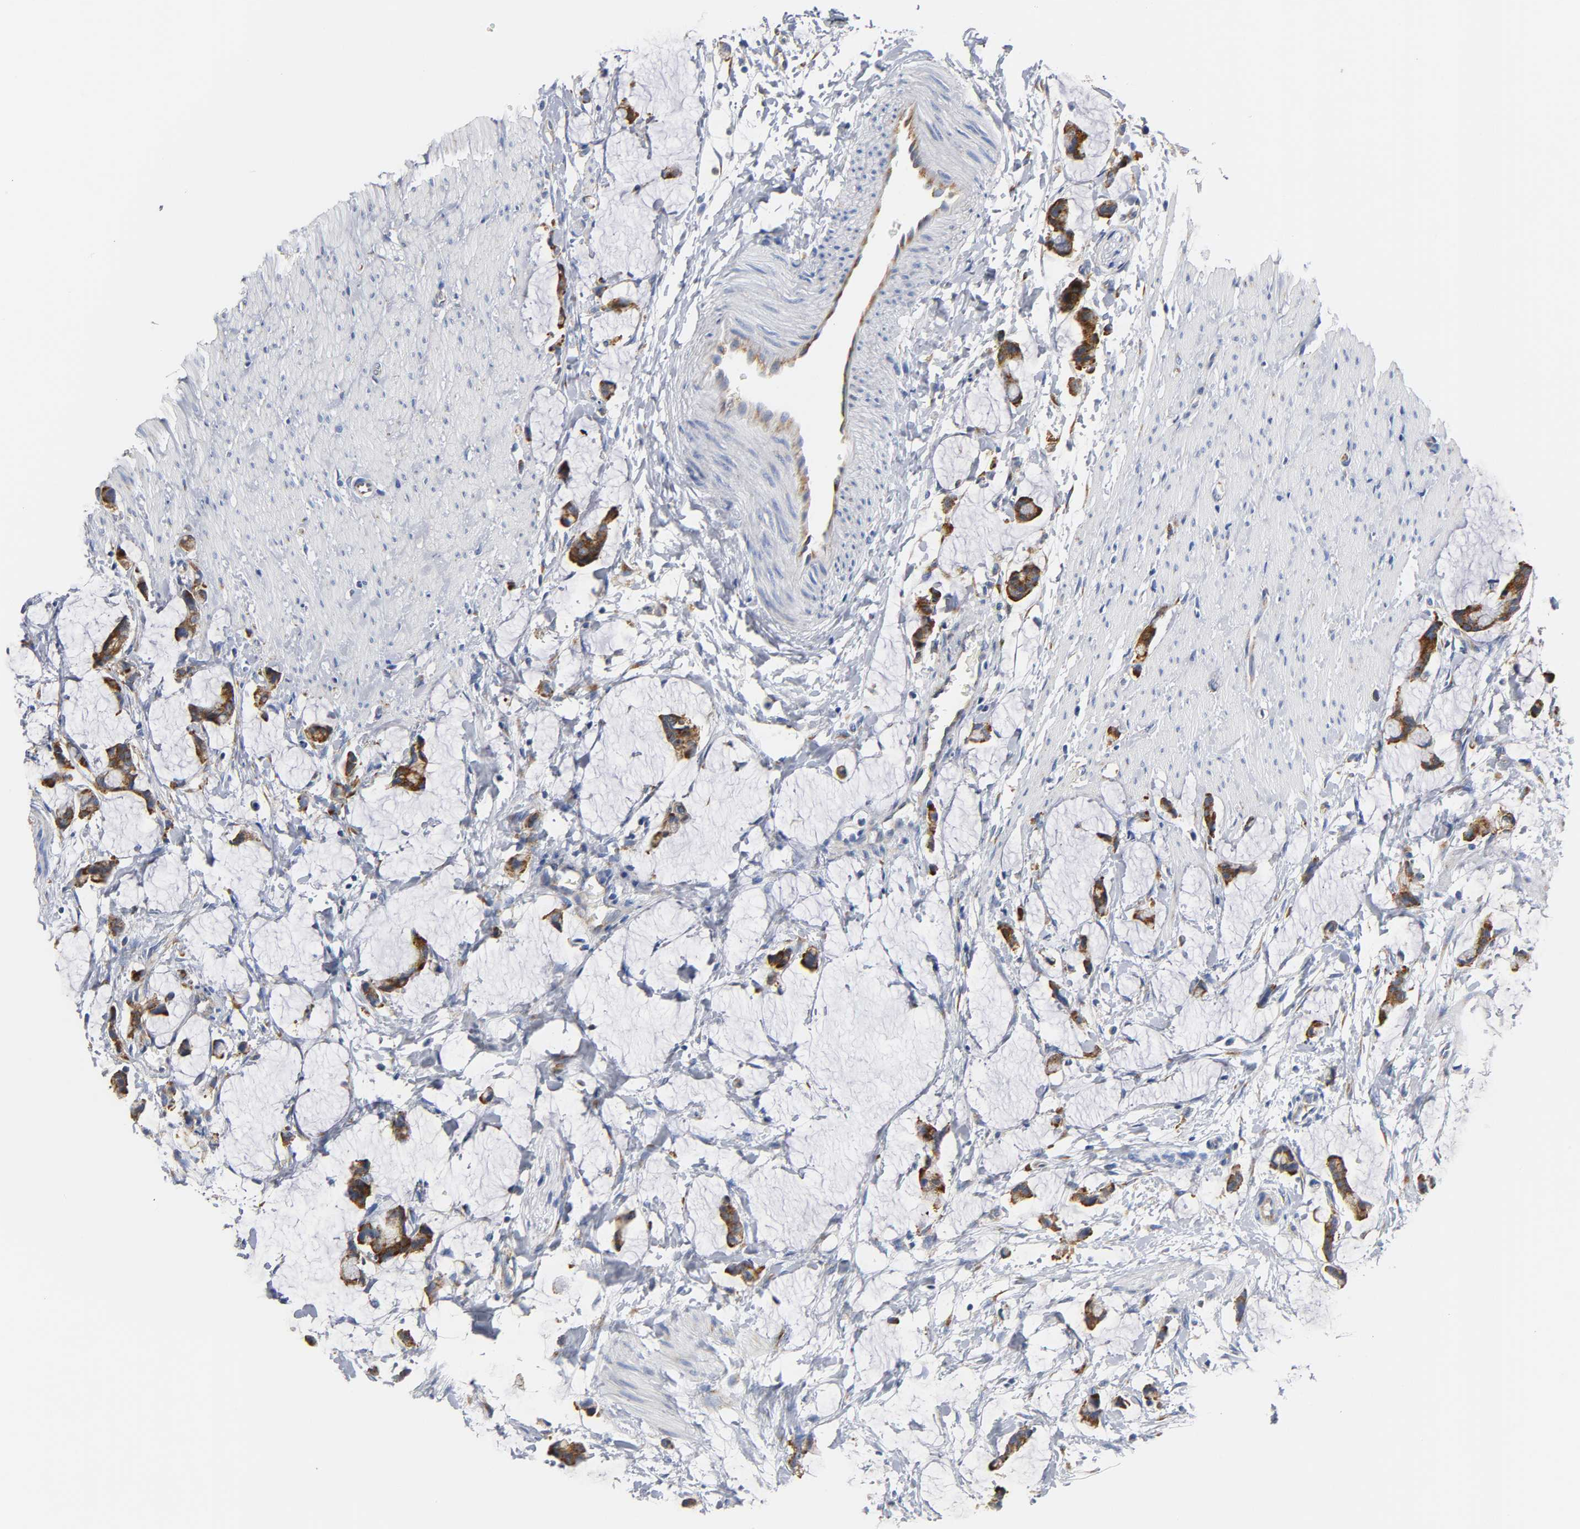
{"staining": {"intensity": "strong", "quantity": ">75%", "location": "cytoplasmic/membranous"}, "tissue": "colorectal cancer", "cell_type": "Tumor cells", "image_type": "cancer", "snomed": [{"axis": "morphology", "description": "Adenocarcinoma, NOS"}, {"axis": "topography", "description": "Colon"}], "caption": "Protein expression analysis of human adenocarcinoma (colorectal) reveals strong cytoplasmic/membranous positivity in approximately >75% of tumor cells.", "gene": "REL", "patient": {"sex": "male", "age": 14}}